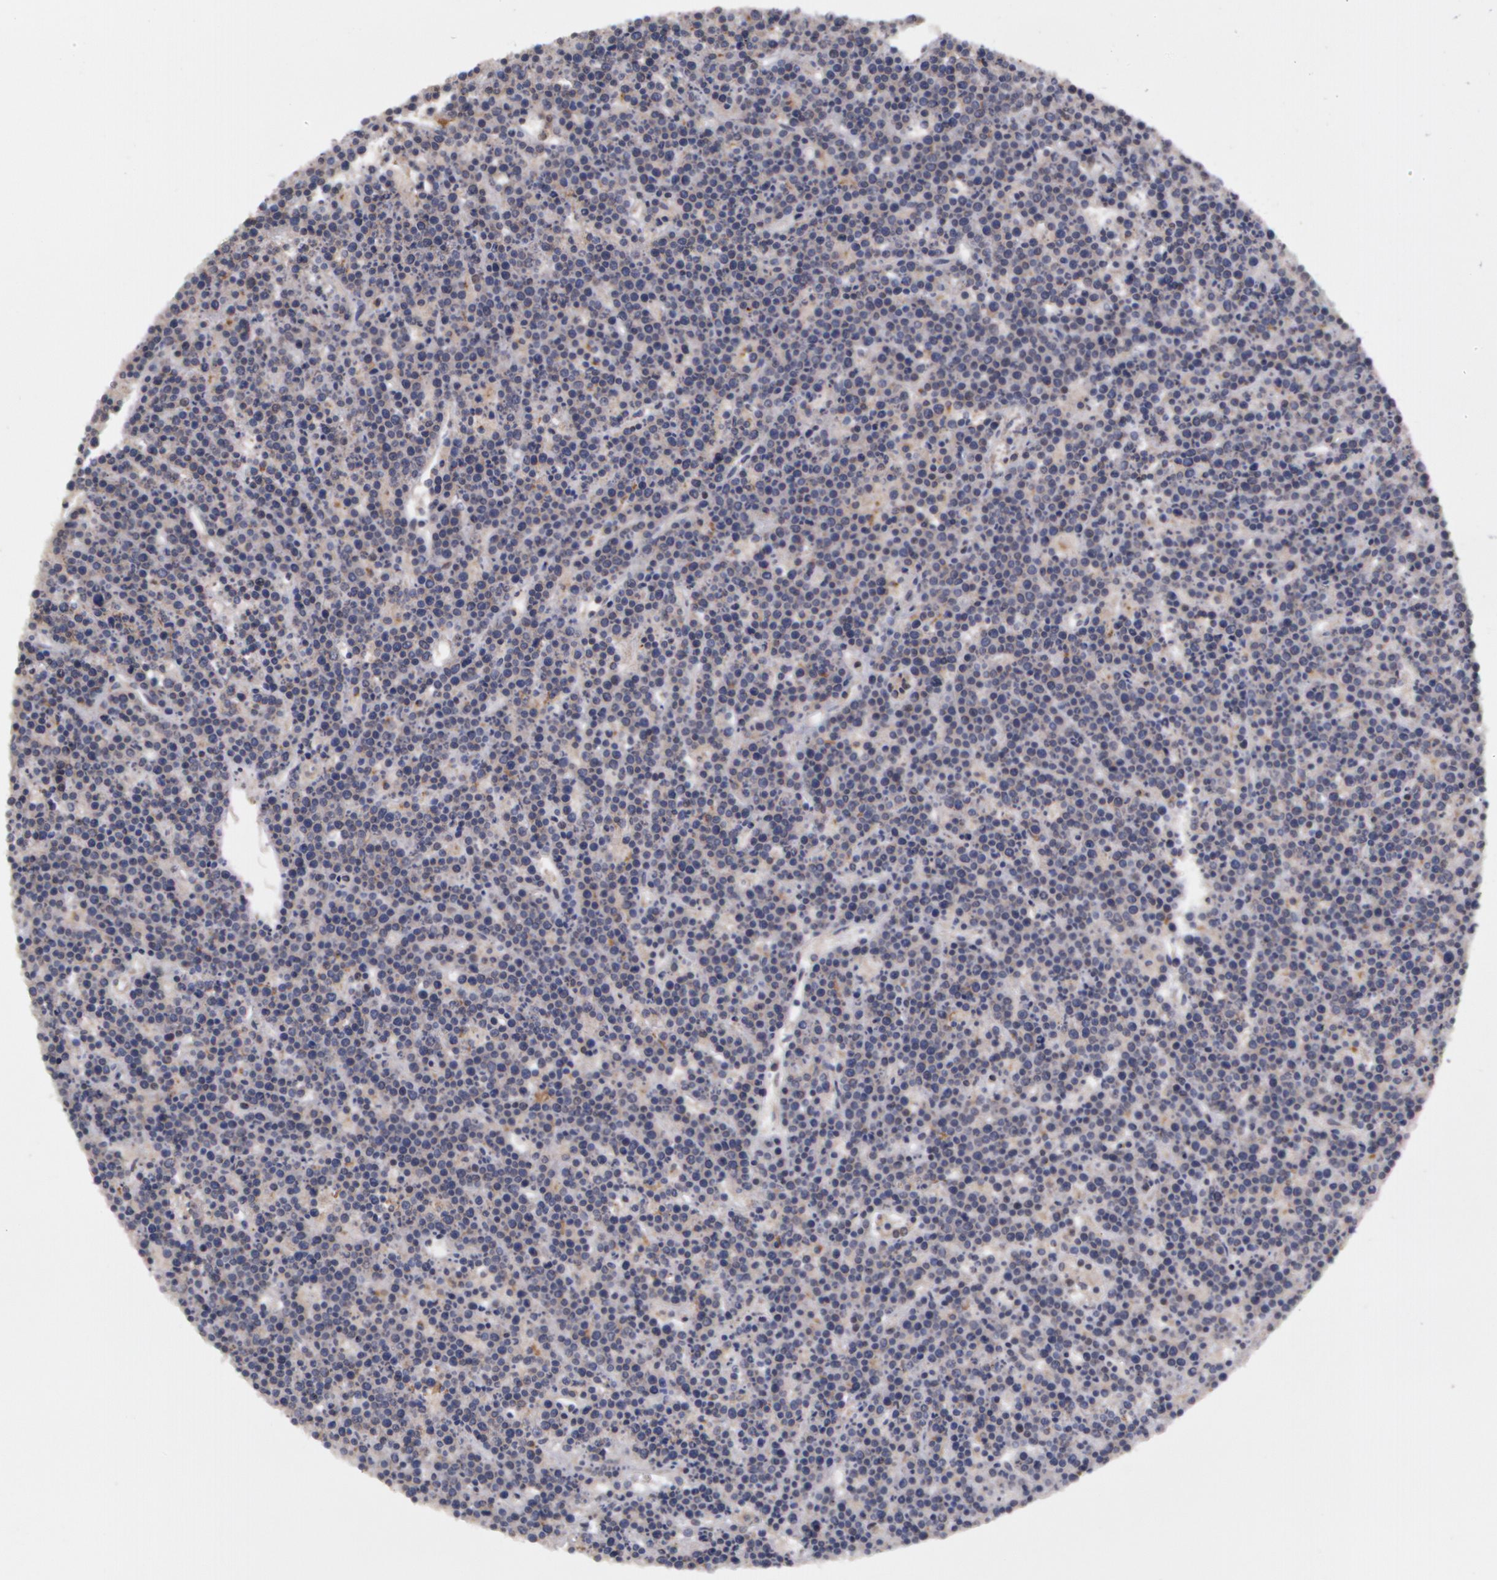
{"staining": {"intensity": "negative", "quantity": "none", "location": "none"}, "tissue": "lymphoma", "cell_type": "Tumor cells", "image_type": "cancer", "snomed": [{"axis": "morphology", "description": "Malignant lymphoma, non-Hodgkin's type, High grade"}, {"axis": "topography", "description": "Ovary"}], "caption": "Human malignant lymphoma, non-Hodgkin's type (high-grade) stained for a protein using immunohistochemistry displays no expression in tumor cells.", "gene": "STX5", "patient": {"sex": "female", "age": 56}}